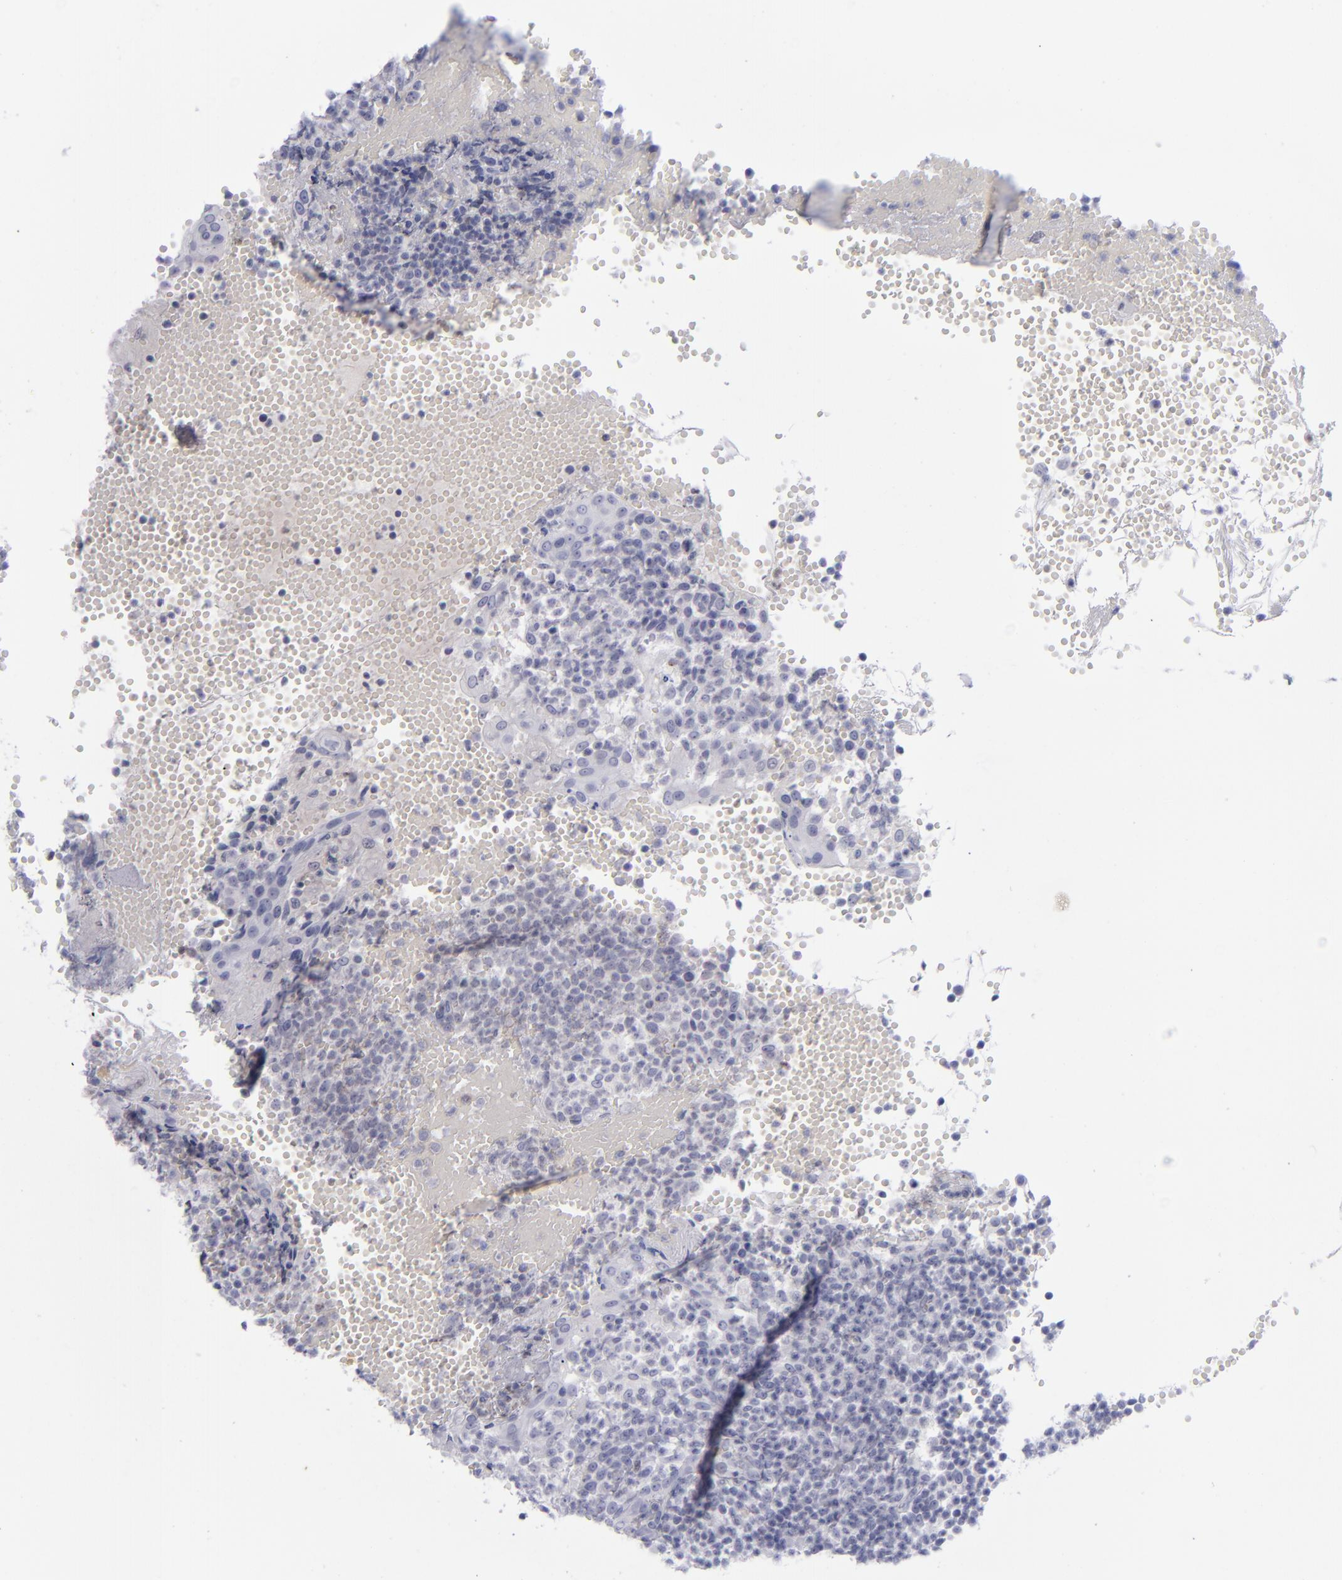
{"staining": {"intensity": "moderate", "quantity": "25%-75%", "location": "cytoplasmic/membranous,nuclear"}, "tissue": "tonsil", "cell_type": "Germinal center cells", "image_type": "normal", "snomed": [{"axis": "morphology", "description": "Normal tissue, NOS"}, {"axis": "topography", "description": "Tonsil"}], "caption": "This is a histology image of immunohistochemistry (IHC) staining of normal tonsil, which shows moderate positivity in the cytoplasmic/membranous,nuclear of germinal center cells.", "gene": "AURKA", "patient": {"sex": "female", "age": 40}}